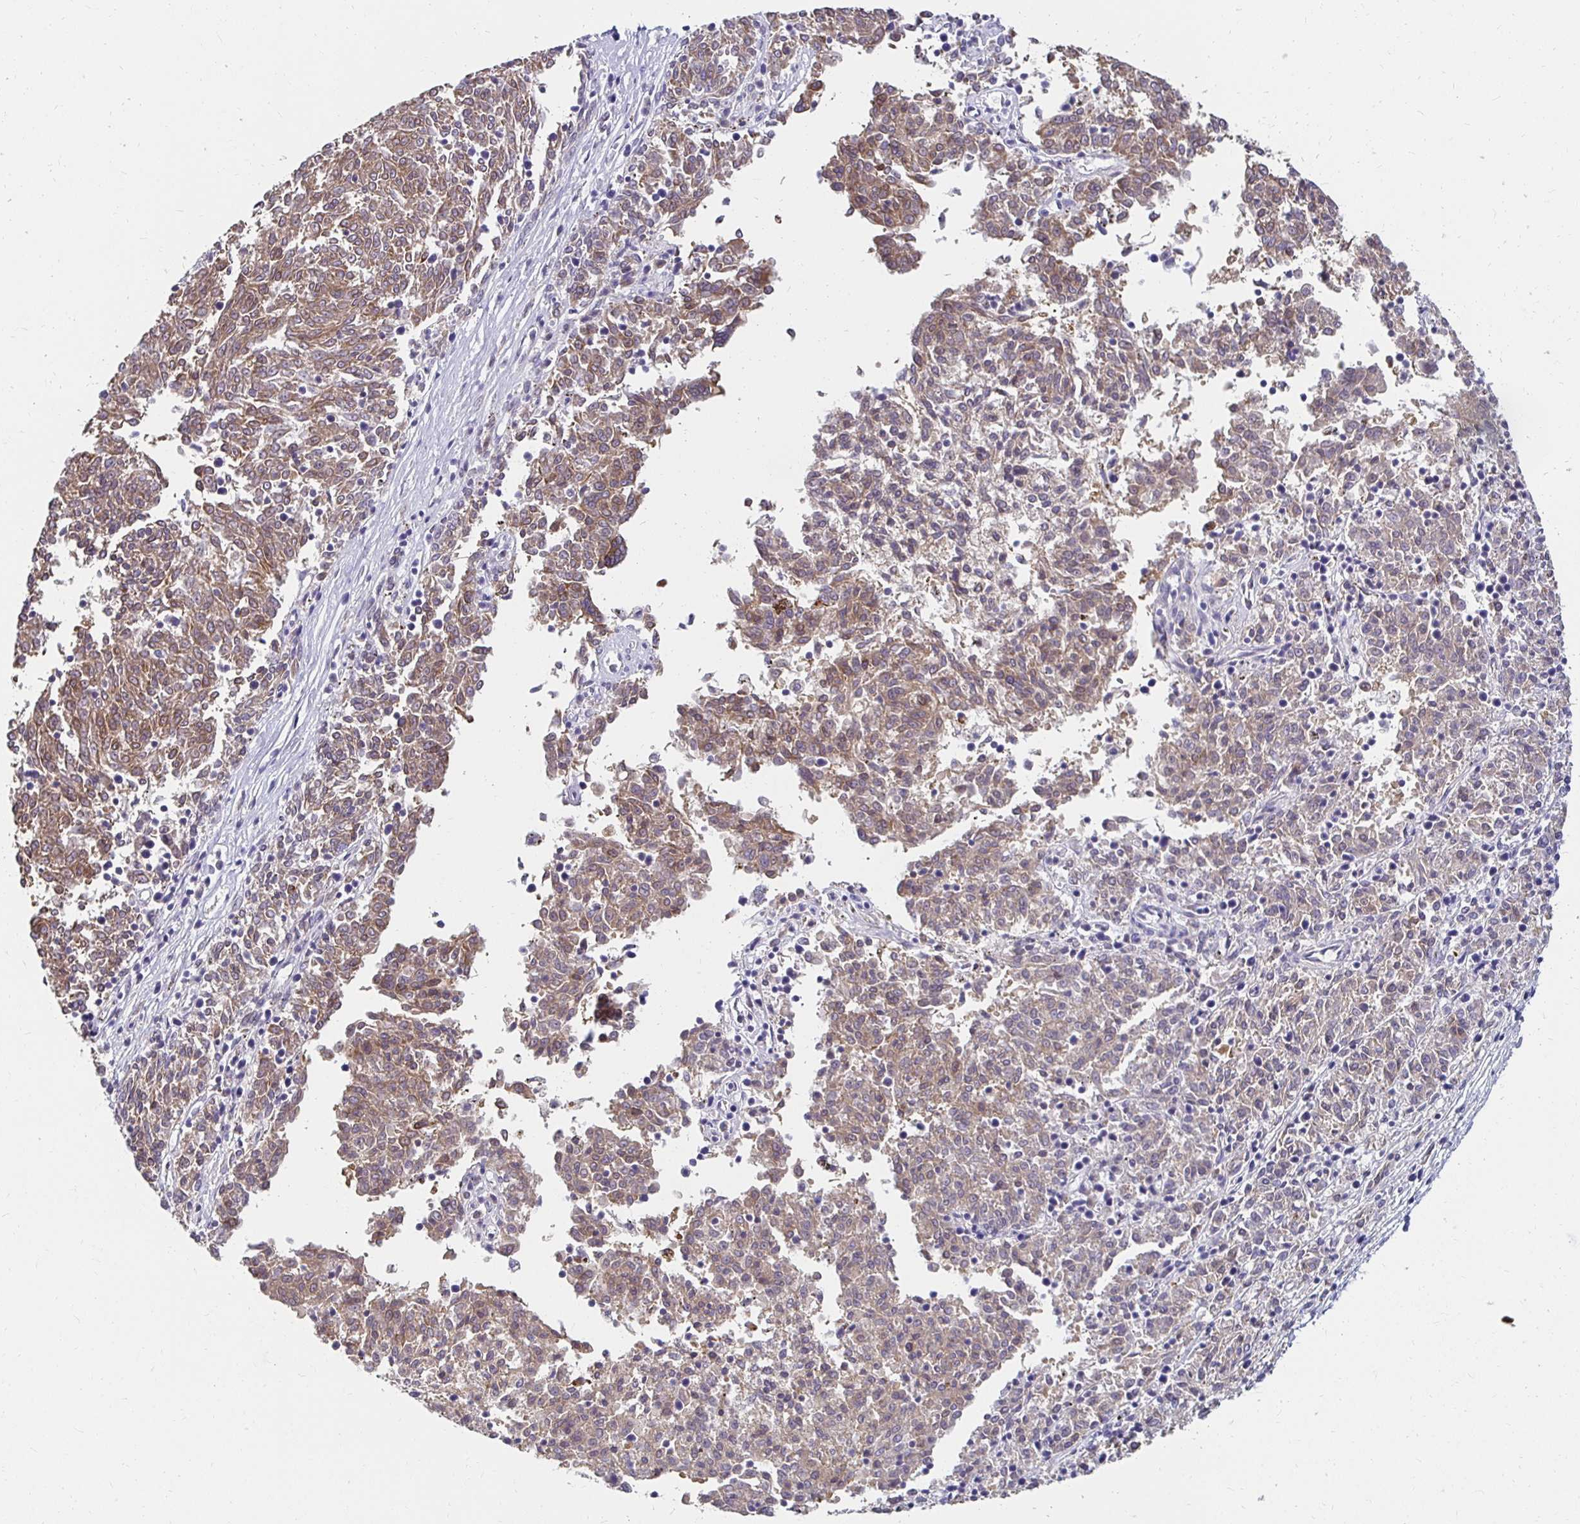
{"staining": {"intensity": "strong", "quantity": ">75%", "location": "cytoplasmic/membranous"}, "tissue": "melanoma", "cell_type": "Tumor cells", "image_type": "cancer", "snomed": [{"axis": "morphology", "description": "Malignant melanoma, NOS"}, {"axis": "topography", "description": "Skin"}], "caption": "The immunohistochemical stain shows strong cytoplasmic/membranous staining in tumor cells of malignant melanoma tissue. The protein of interest is shown in brown color, while the nuclei are stained blue.", "gene": "PADI2", "patient": {"sex": "female", "age": 72}}